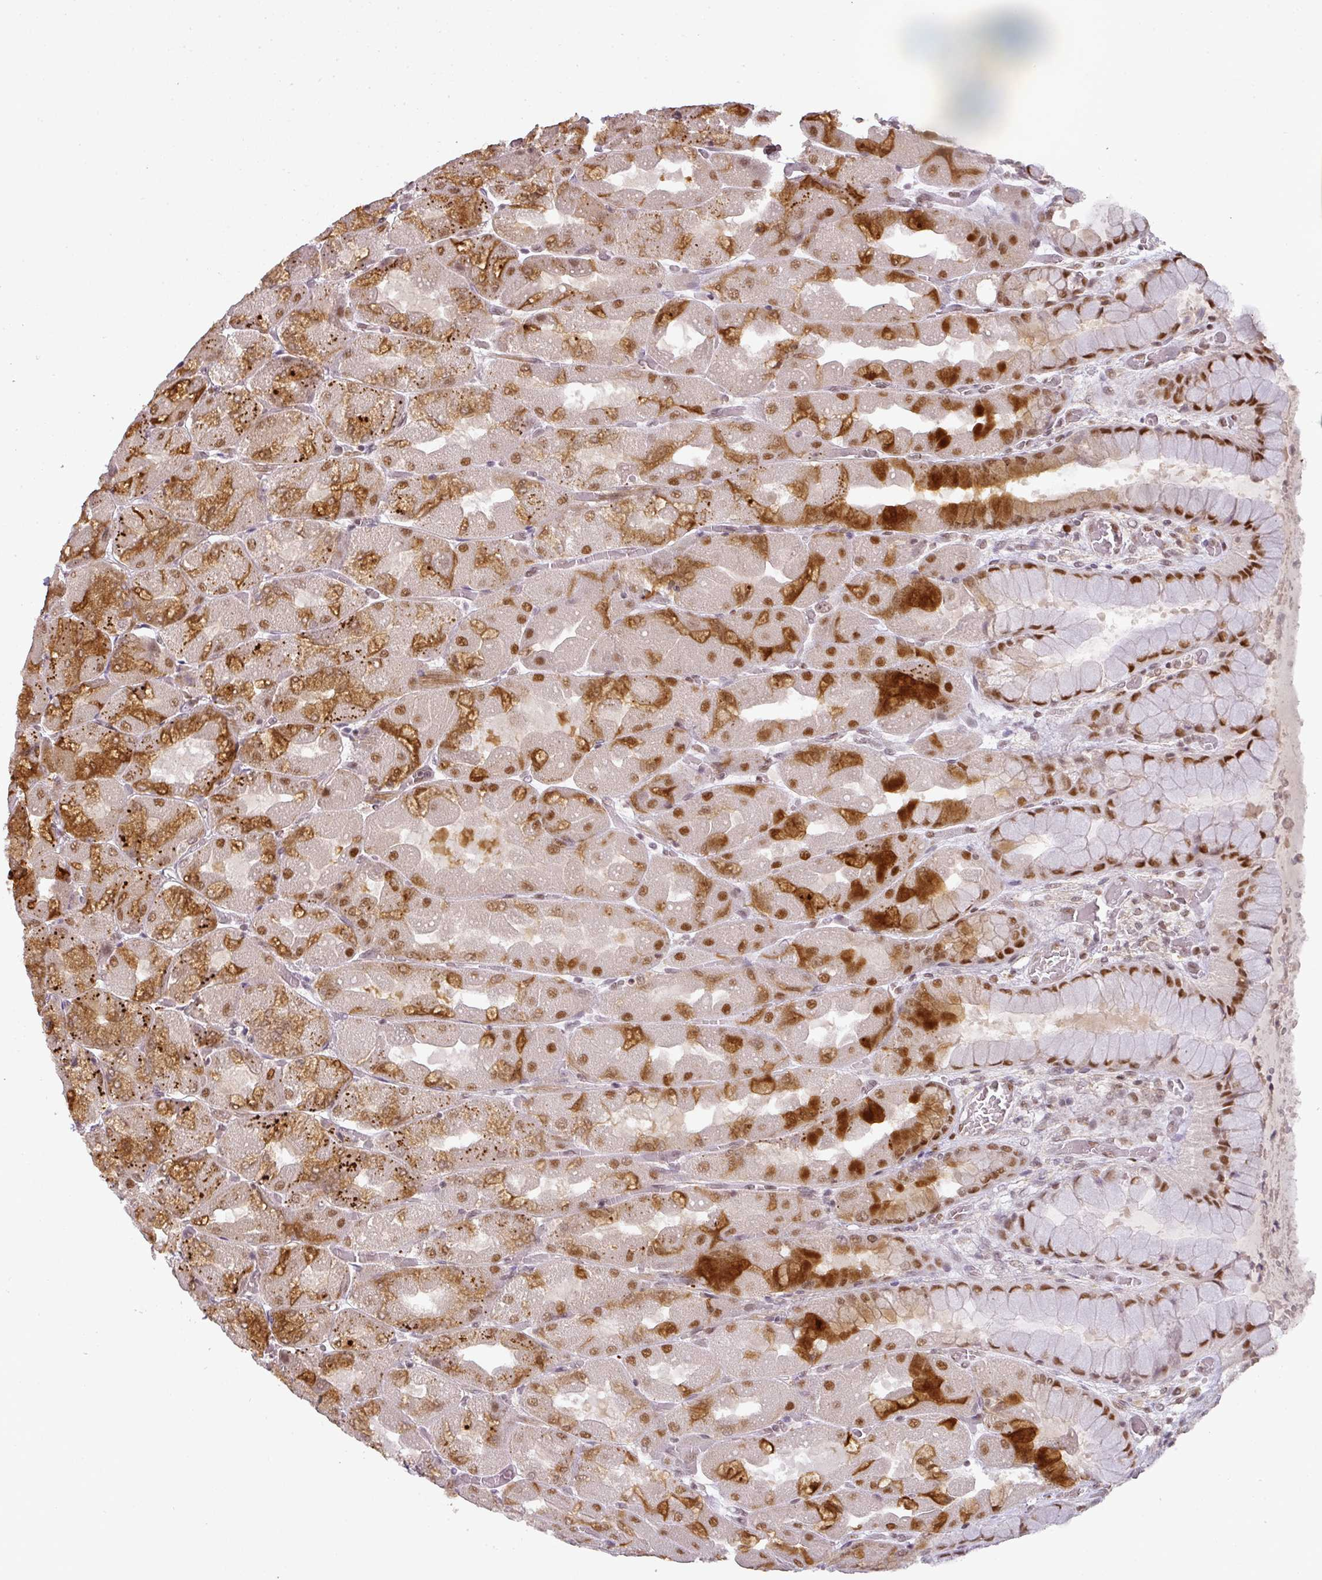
{"staining": {"intensity": "moderate", "quantity": ">75%", "location": "cytoplasmic/membranous,nuclear"}, "tissue": "stomach", "cell_type": "Glandular cells", "image_type": "normal", "snomed": [{"axis": "morphology", "description": "Normal tissue, NOS"}, {"axis": "topography", "description": "Stomach"}], "caption": "Moderate cytoplasmic/membranous,nuclear positivity is appreciated in approximately >75% of glandular cells in unremarkable stomach. The staining was performed using DAB to visualize the protein expression in brown, while the nuclei were stained in blue with hematoxylin (Magnification: 20x).", "gene": "GPRIN2", "patient": {"sex": "female", "age": 61}}